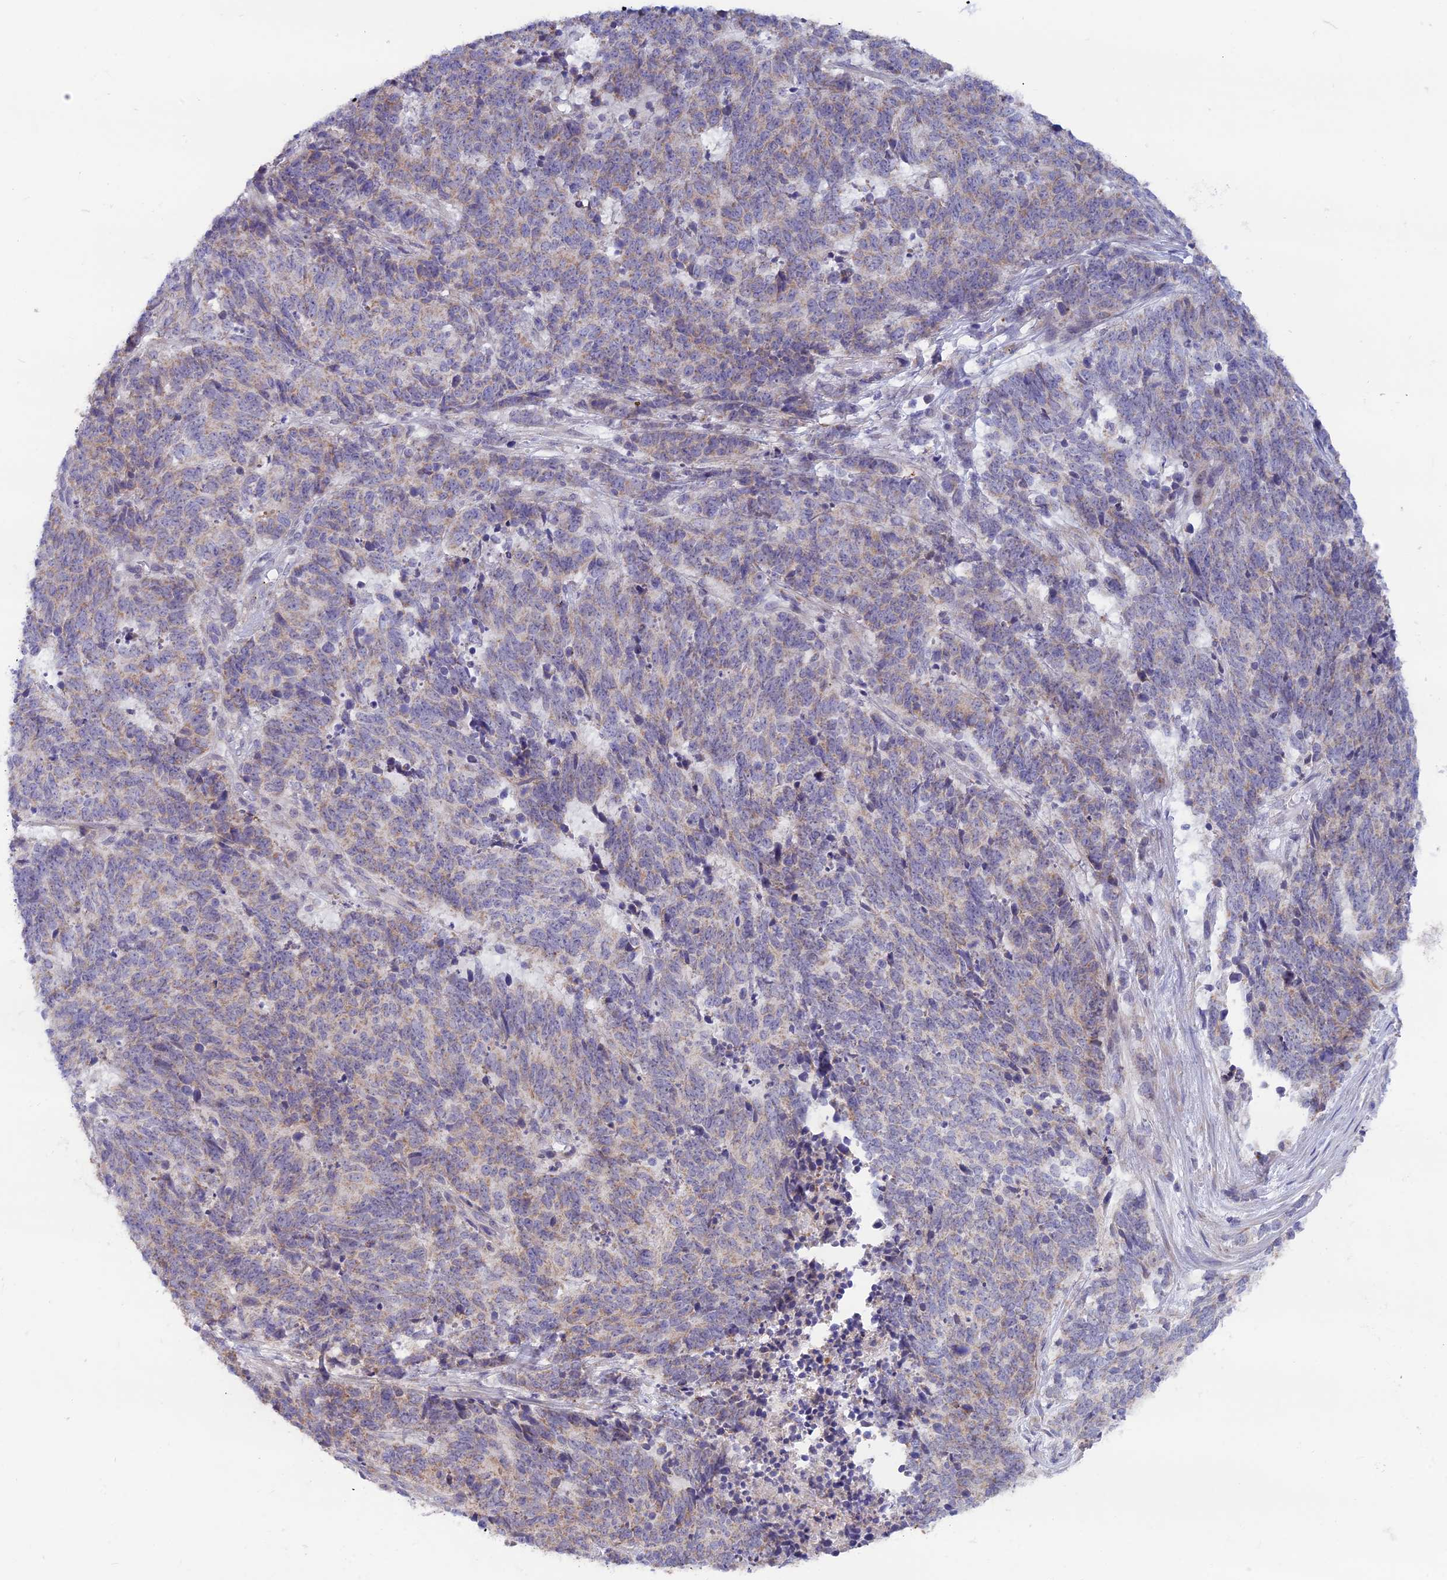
{"staining": {"intensity": "weak", "quantity": "25%-75%", "location": "cytoplasmic/membranous"}, "tissue": "cervical cancer", "cell_type": "Tumor cells", "image_type": "cancer", "snomed": [{"axis": "morphology", "description": "Squamous cell carcinoma, NOS"}, {"axis": "topography", "description": "Cervix"}], "caption": "Immunohistochemical staining of squamous cell carcinoma (cervical) shows weak cytoplasmic/membranous protein positivity in approximately 25%-75% of tumor cells.", "gene": "PLAC9", "patient": {"sex": "female", "age": 29}}